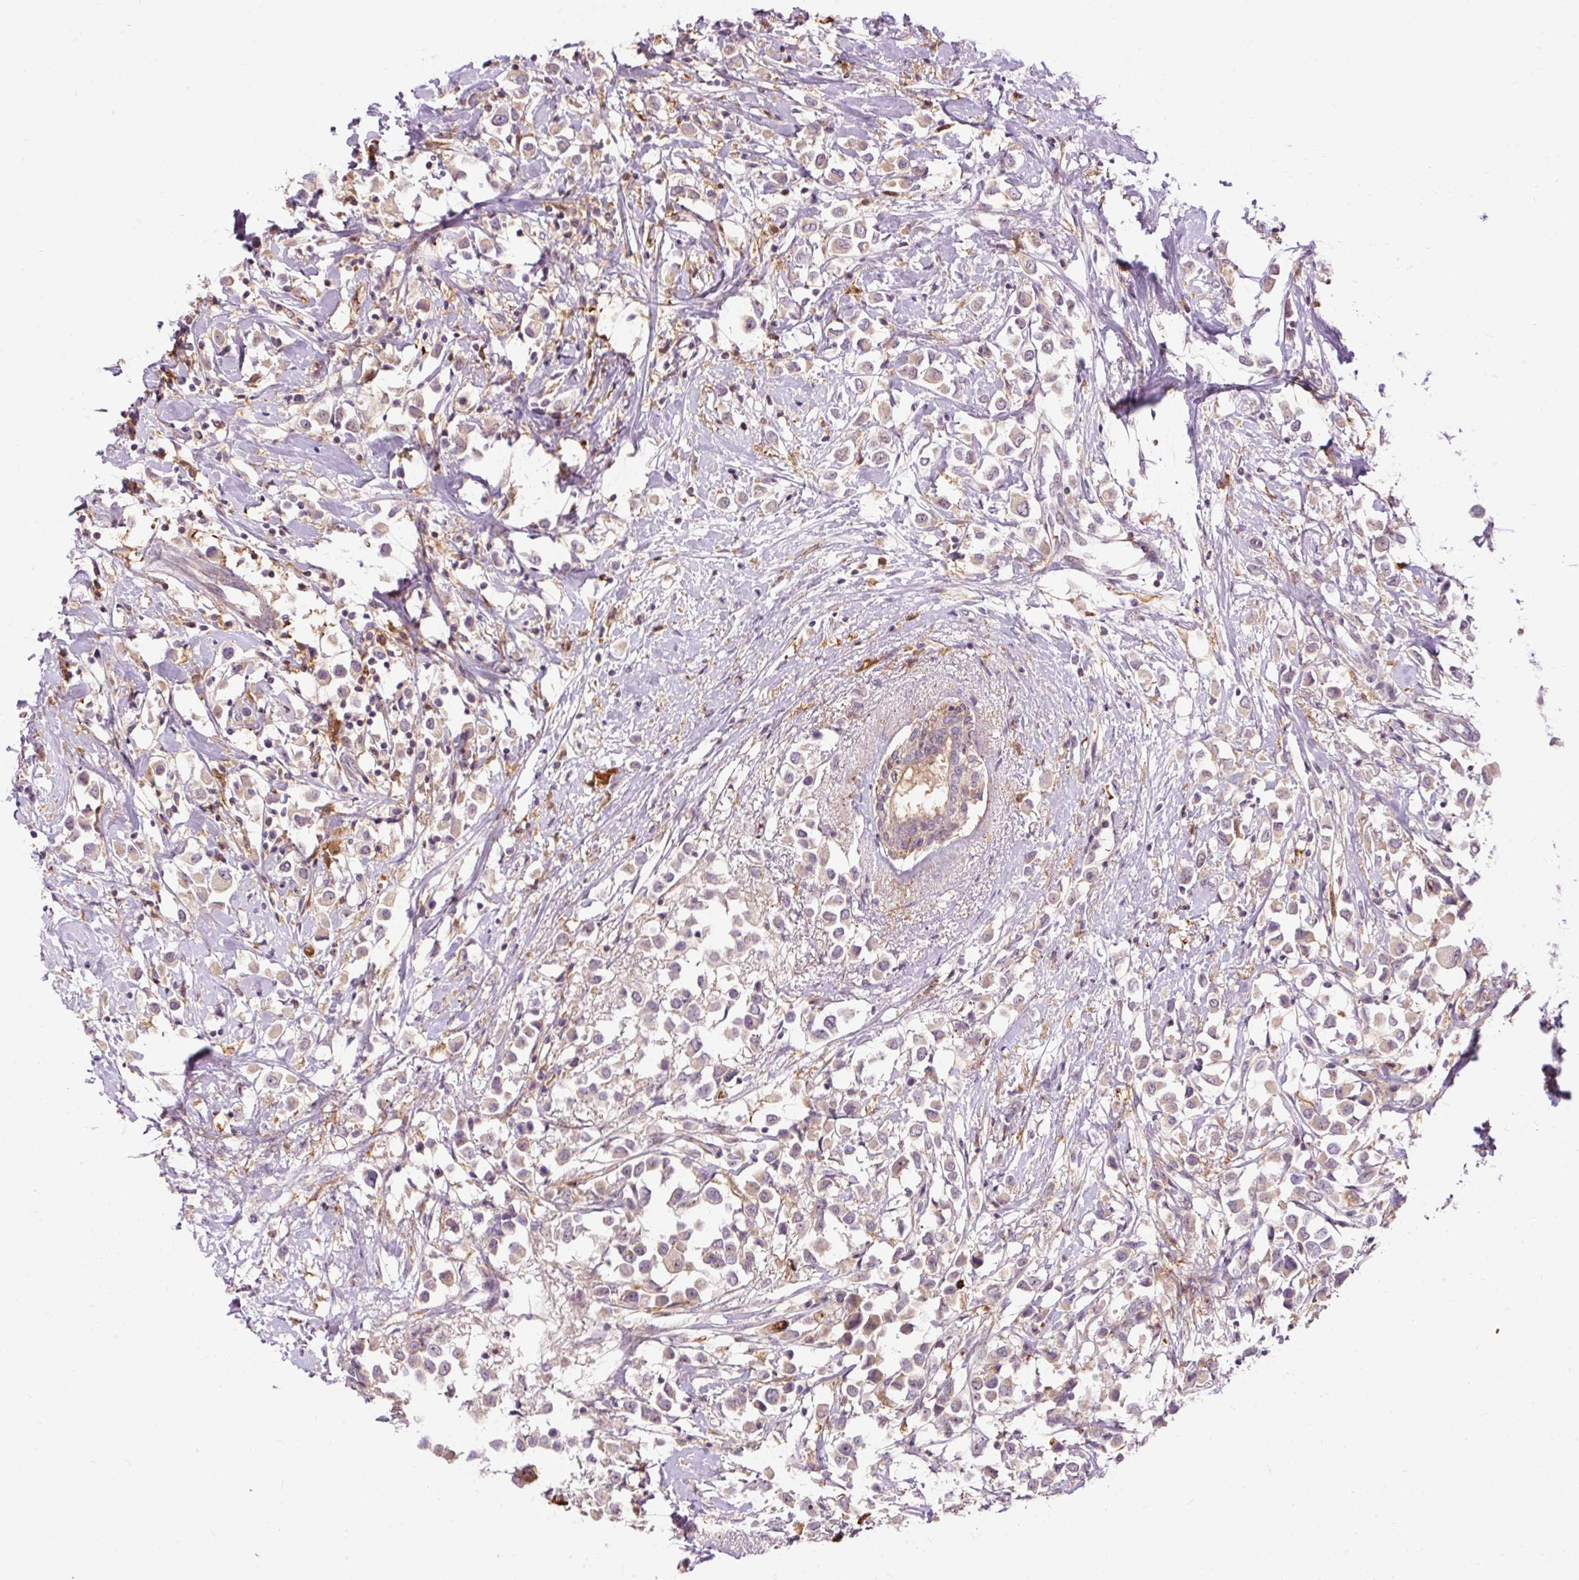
{"staining": {"intensity": "weak", "quantity": ">75%", "location": "cytoplasmic/membranous"}, "tissue": "breast cancer", "cell_type": "Tumor cells", "image_type": "cancer", "snomed": [{"axis": "morphology", "description": "Duct carcinoma"}, {"axis": "topography", "description": "Breast"}], "caption": "Tumor cells display low levels of weak cytoplasmic/membranous positivity in about >75% of cells in human breast intraductal carcinoma.", "gene": "CEBPZ", "patient": {"sex": "female", "age": 61}}